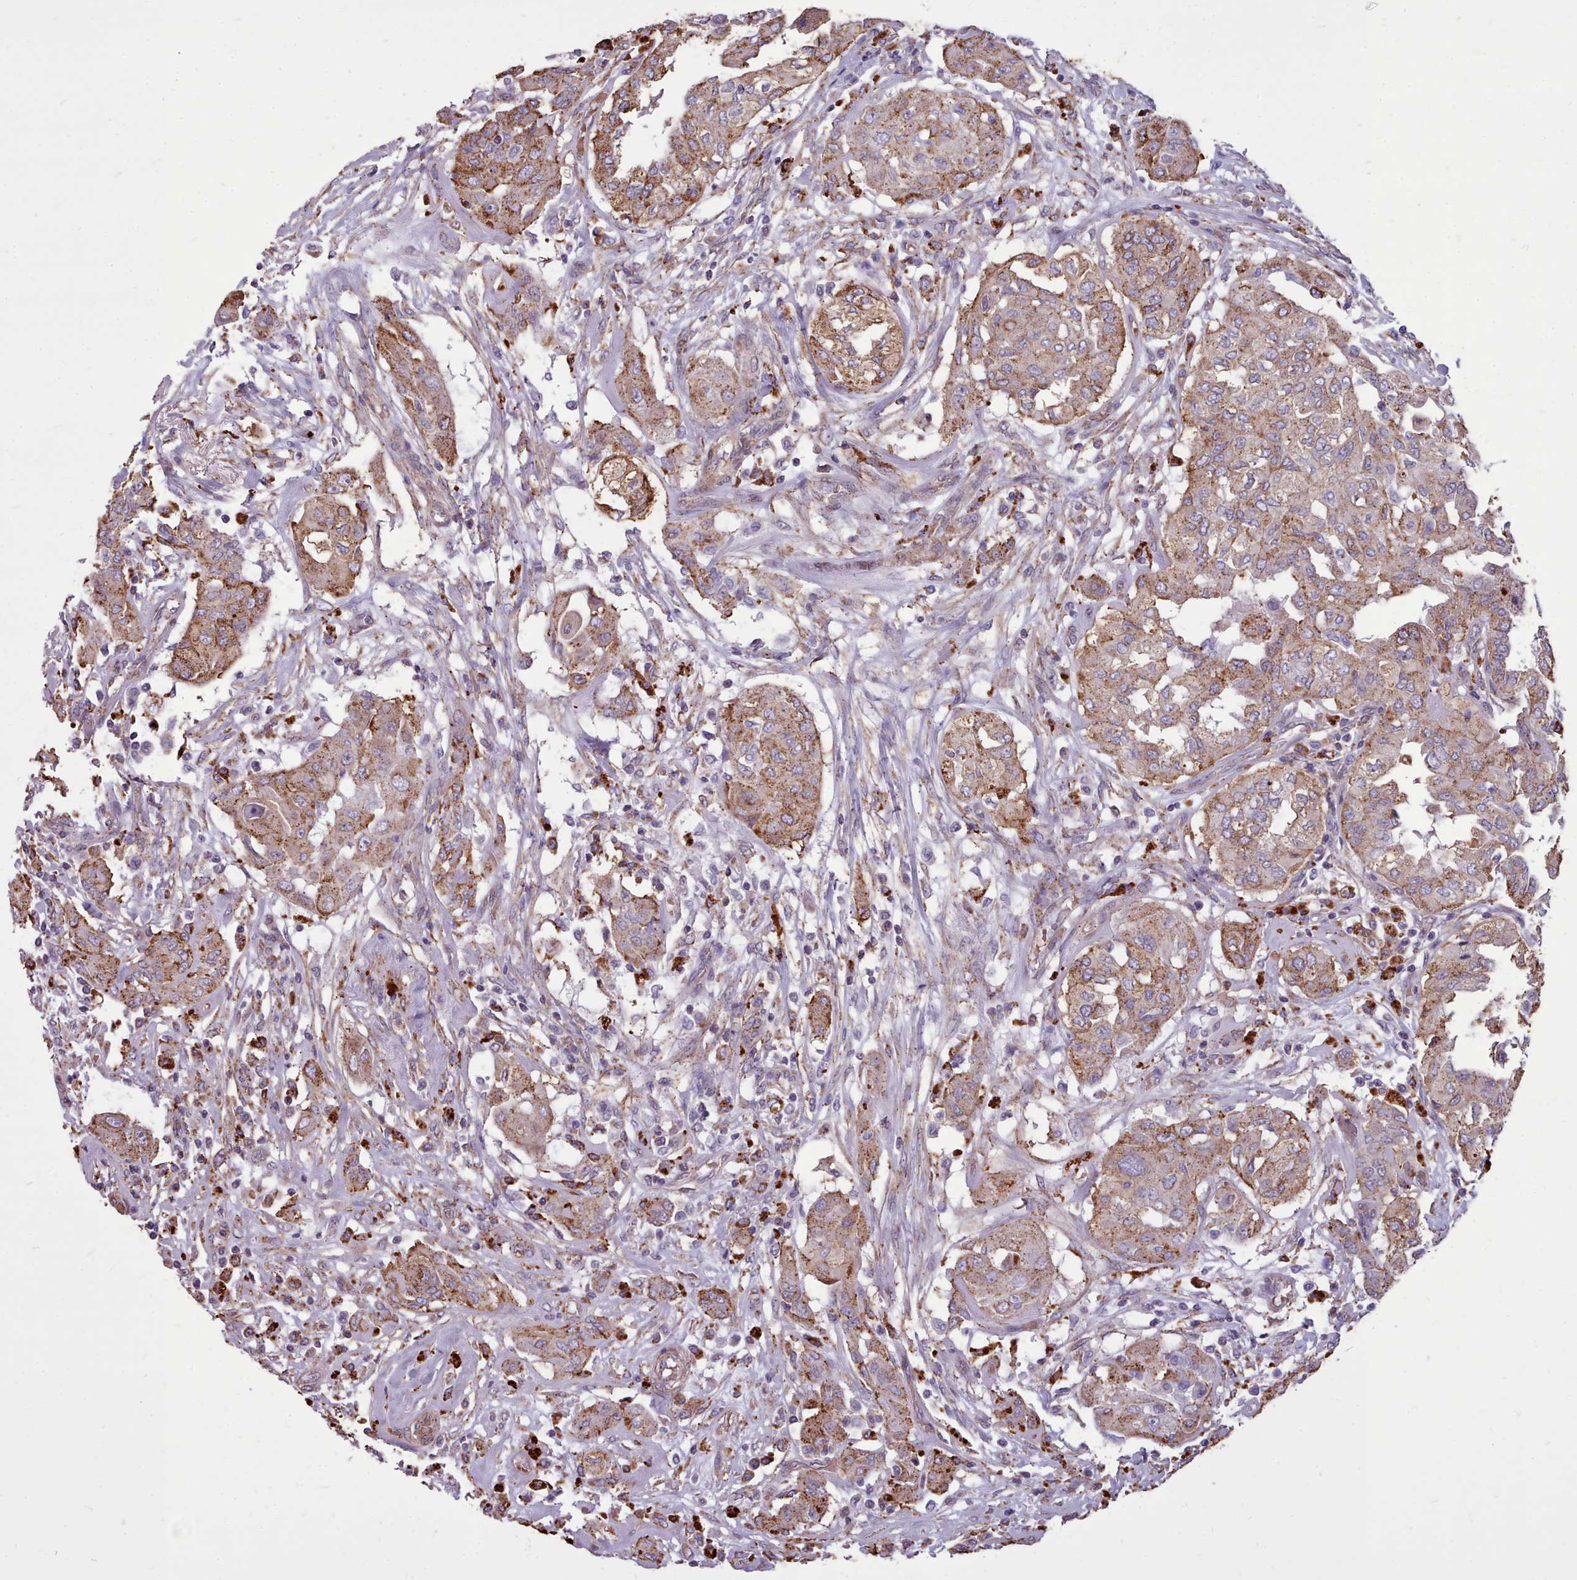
{"staining": {"intensity": "moderate", "quantity": ">75%", "location": "cytoplasmic/membranous"}, "tissue": "thyroid cancer", "cell_type": "Tumor cells", "image_type": "cancer", "snomed": [{"axis": "morphology", "description": "Papillary adenocarcinoma, NOS"}, {"axis": "topography", "description": "Thyroid gland"}], "caption": "A micrograph of human thyroid papillary adenocarcinoma stained for a protein demonstrates moderate cytoplasmic/membranous brown staining in tumor cells.", "gene": "PACSIN3", "patient": {"sex": "female", "age": 59}}